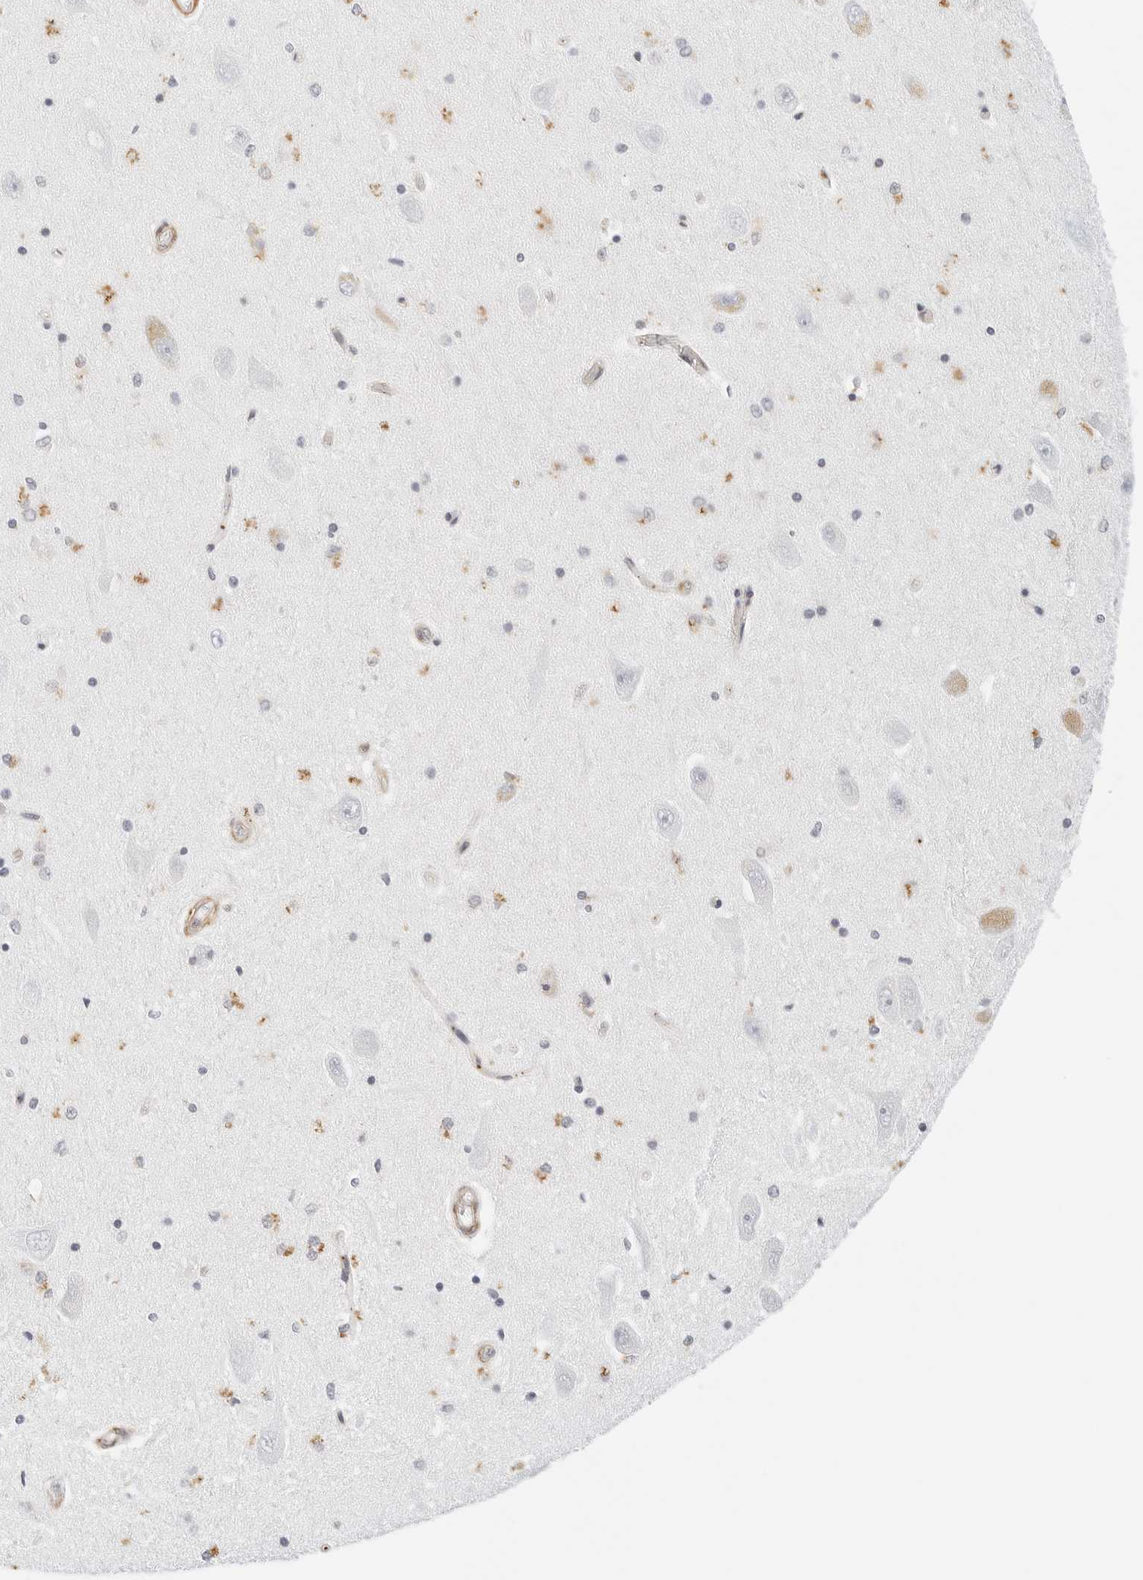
{"staining": {"intensity": "moderate", "quantity": "<25%", "location": "cytoplasmic/membranous"}, "tissue": "hippocampus", "cell_type": "Glial cells", "image_type": "normal", "snomed": [{"axis": "morphology", "description": "Normal tissue, NOS"}, {"axis": "topography", "description": "Hippocampus"}], "caption": "This image displays immunohistochemistry staining of unremarkable hippocampus, with low moderate cytoplasmic/membranous expression in approximately <25% of glial cells.", "gene": "PKDCC", "patient": {"sex": "male", "age": 45}}